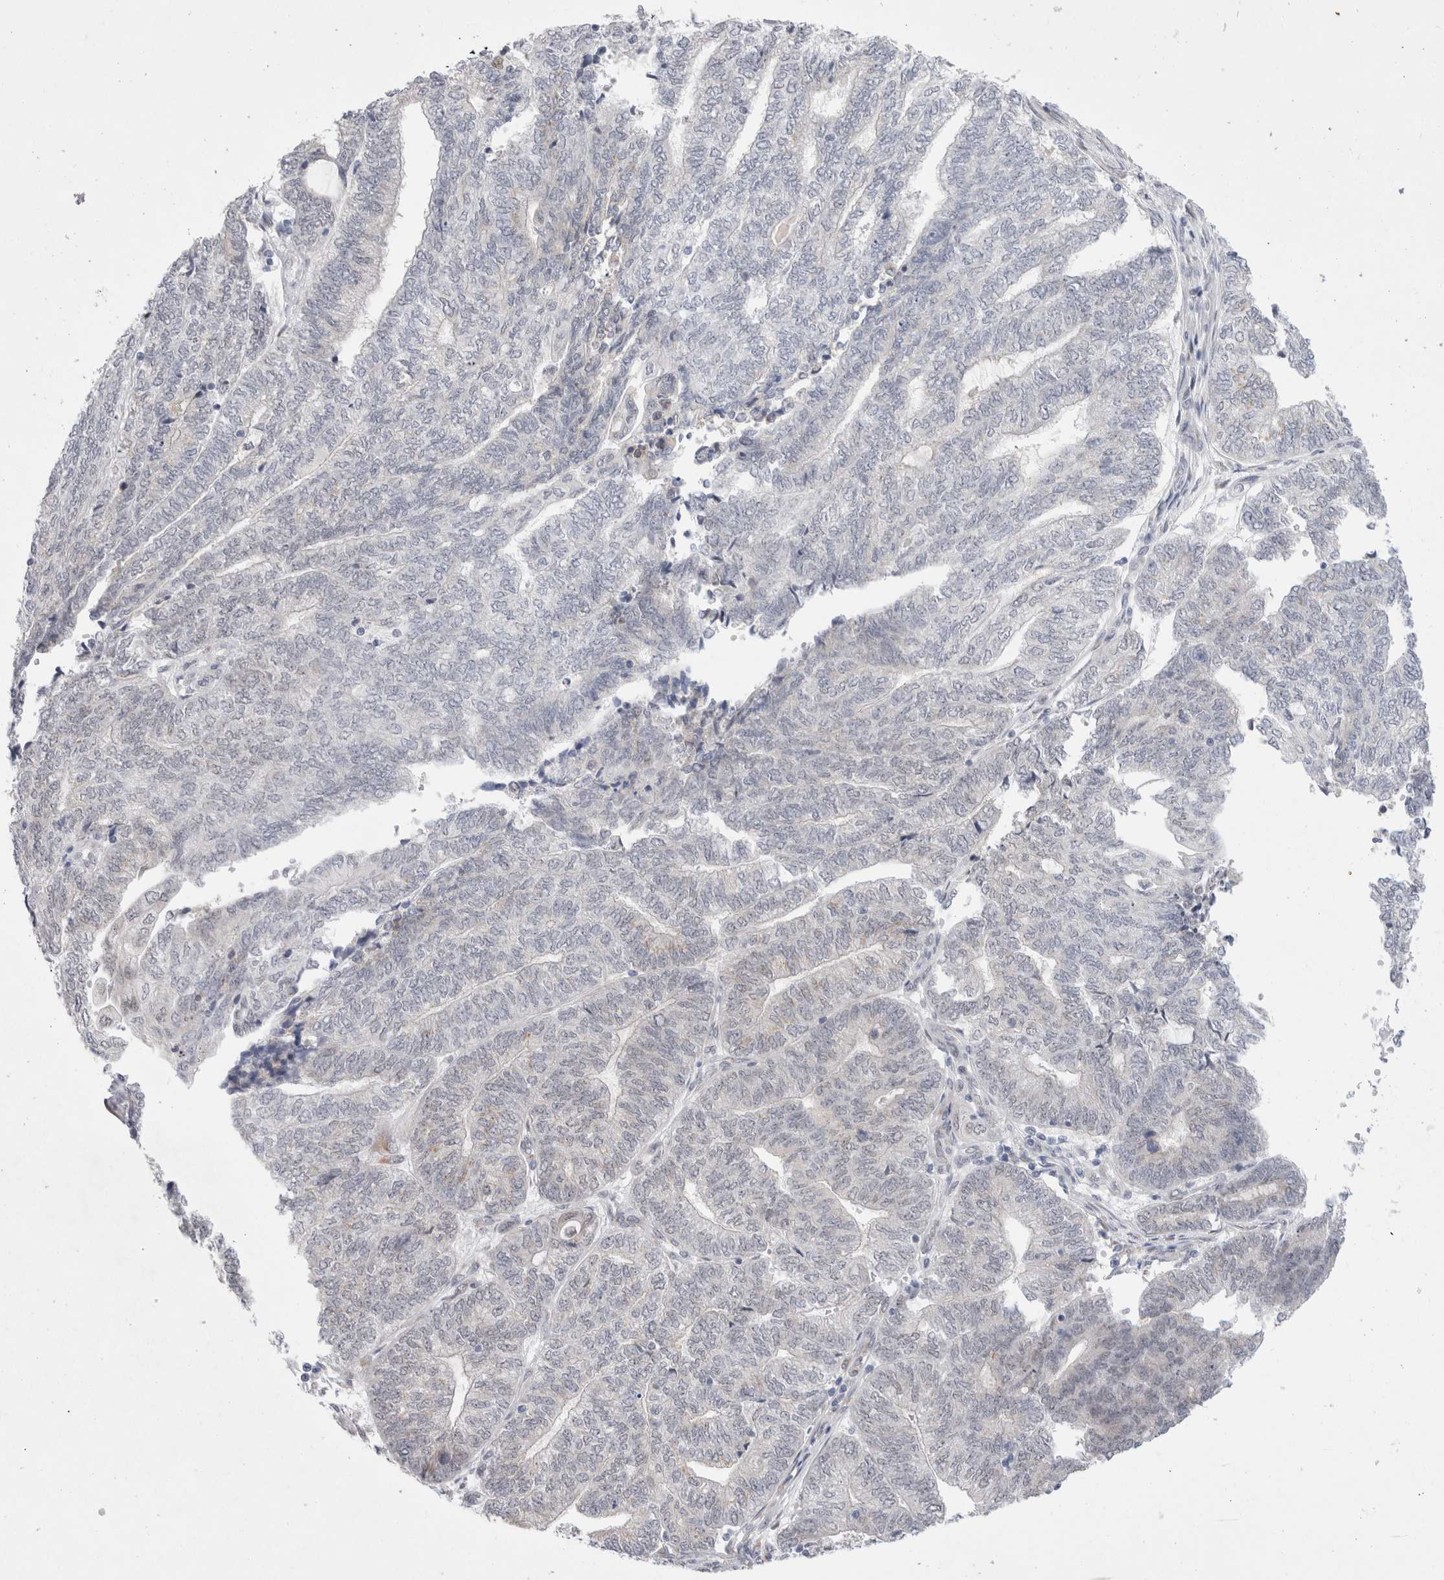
{"staining": {"intensity": "negative", "quantity": "none", "location": "none"}, "tissue": "endometrial cancer", "cell_type": "Tumor cells", "image_type": "cancer", "snomed": [{"axis": "morphology", "description": "Adenocarcinoma, NOS"}, {"axis": "topography", "description": "Uterus"}, {"axis": "topography", "description": "Endometrium"}], "caption": "Human adenocarcinoma (endometrial) stained for a protein using immunohistochemistry (IHC) shows no expression in tumor cells.", "gene": "TRMT1L", "patient": {"sex": "female", "age": 70}}